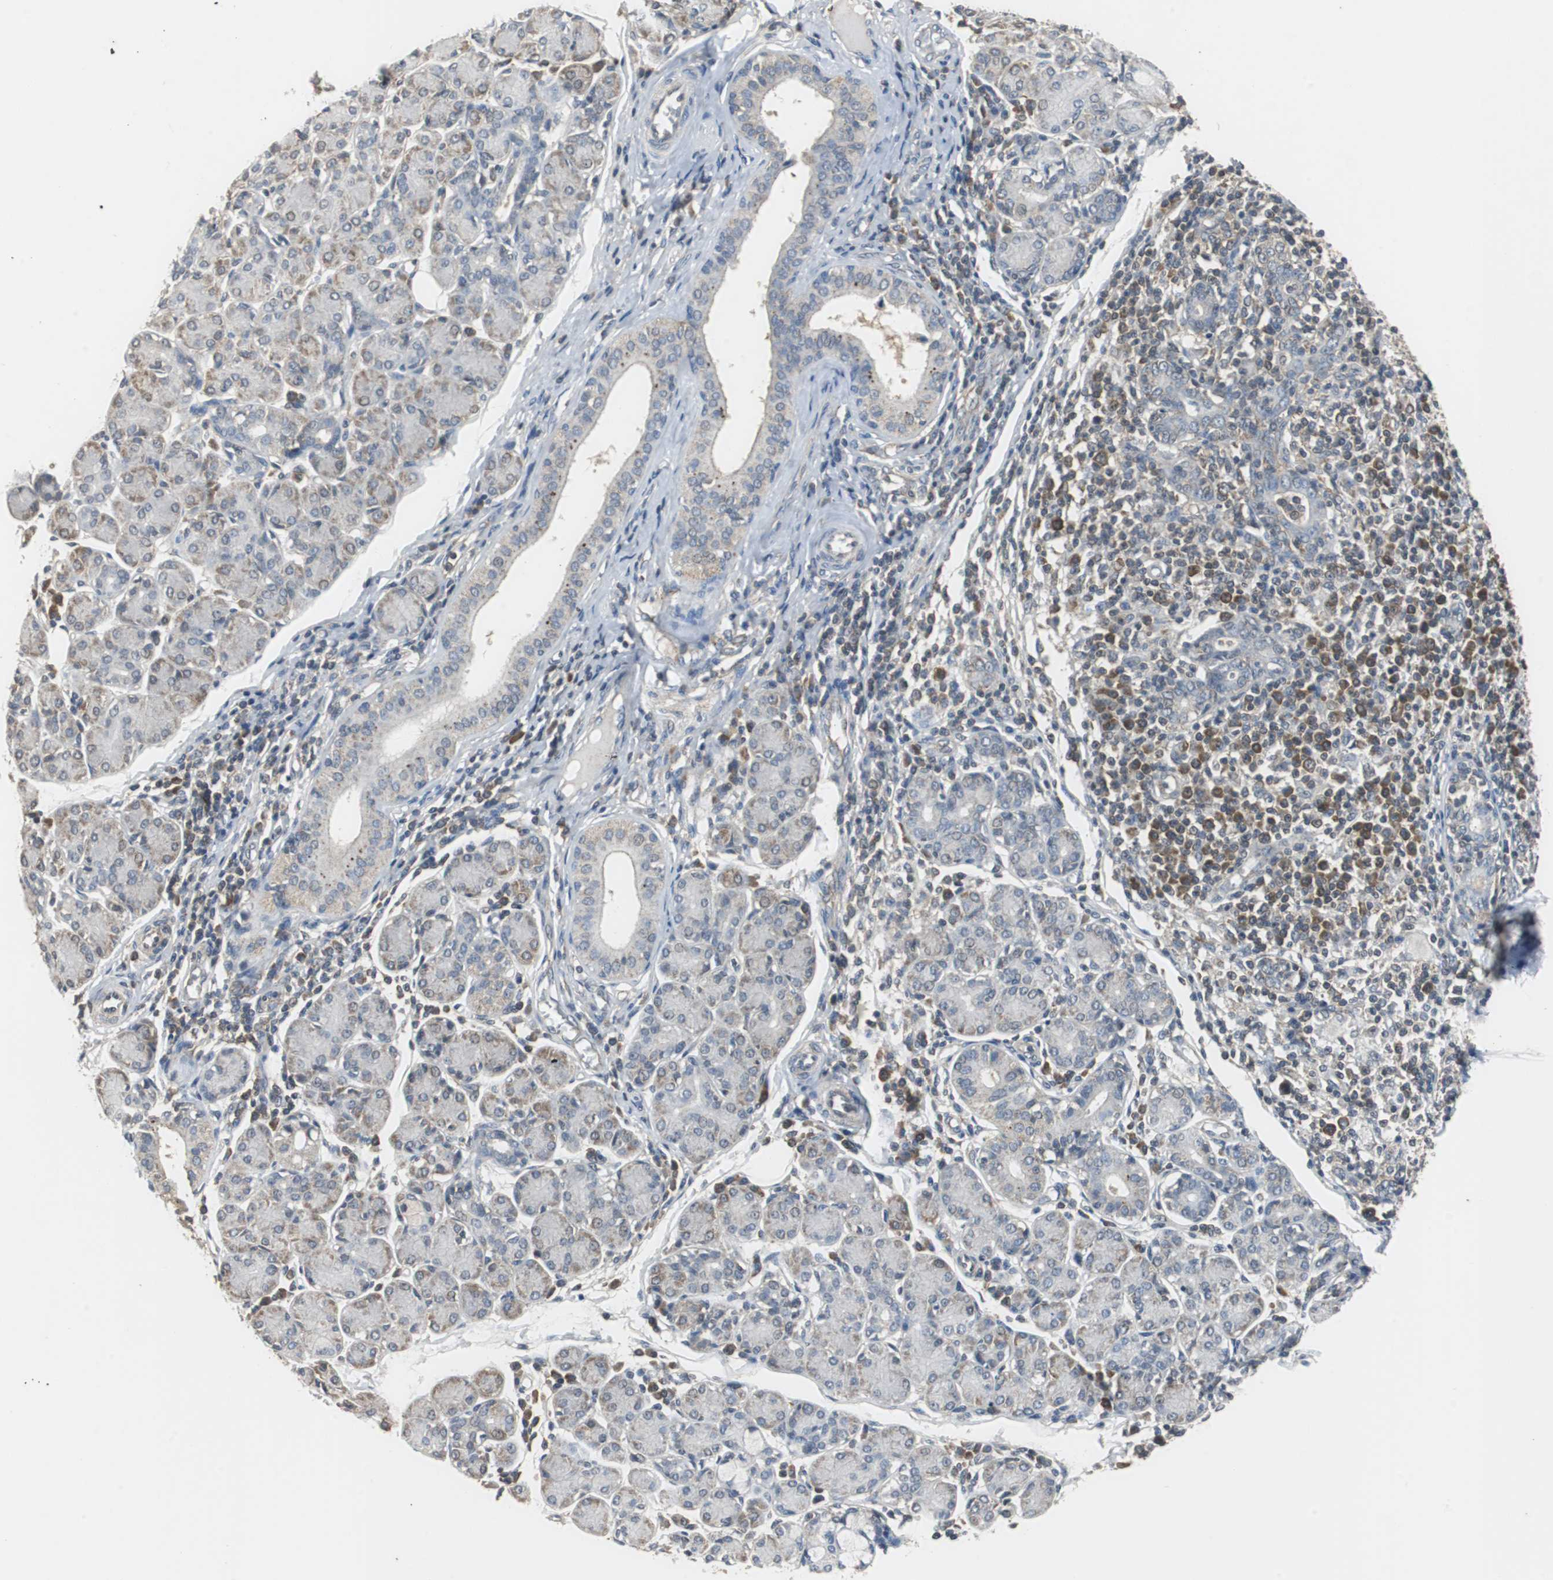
{"staining": {"intensity": "weak", "quantity": "<25%", "location": "cytoplasmic/membranous"}, "tissue": "salivary gland", "cell_type": "Glandular cells", "image_type": "normal", "snomed": [{"axis": "morphology", "description": "Normal tissue, NOS"}, {"axis": "morphology", "description": "Inflammation, NOS"}, {"axis": "topography", "description": "Lymph node"}, {"axis": "topography", "description": "Salivary gland"}], "caption": "High power microscopy micrograph of an immunohistochemistry (IHC) histopathology image of unremarkable salivary gland, revealing no significant staining in glandular cells.", "gene": "VBP1", "patient": {"sex": "male", "age": 3}}